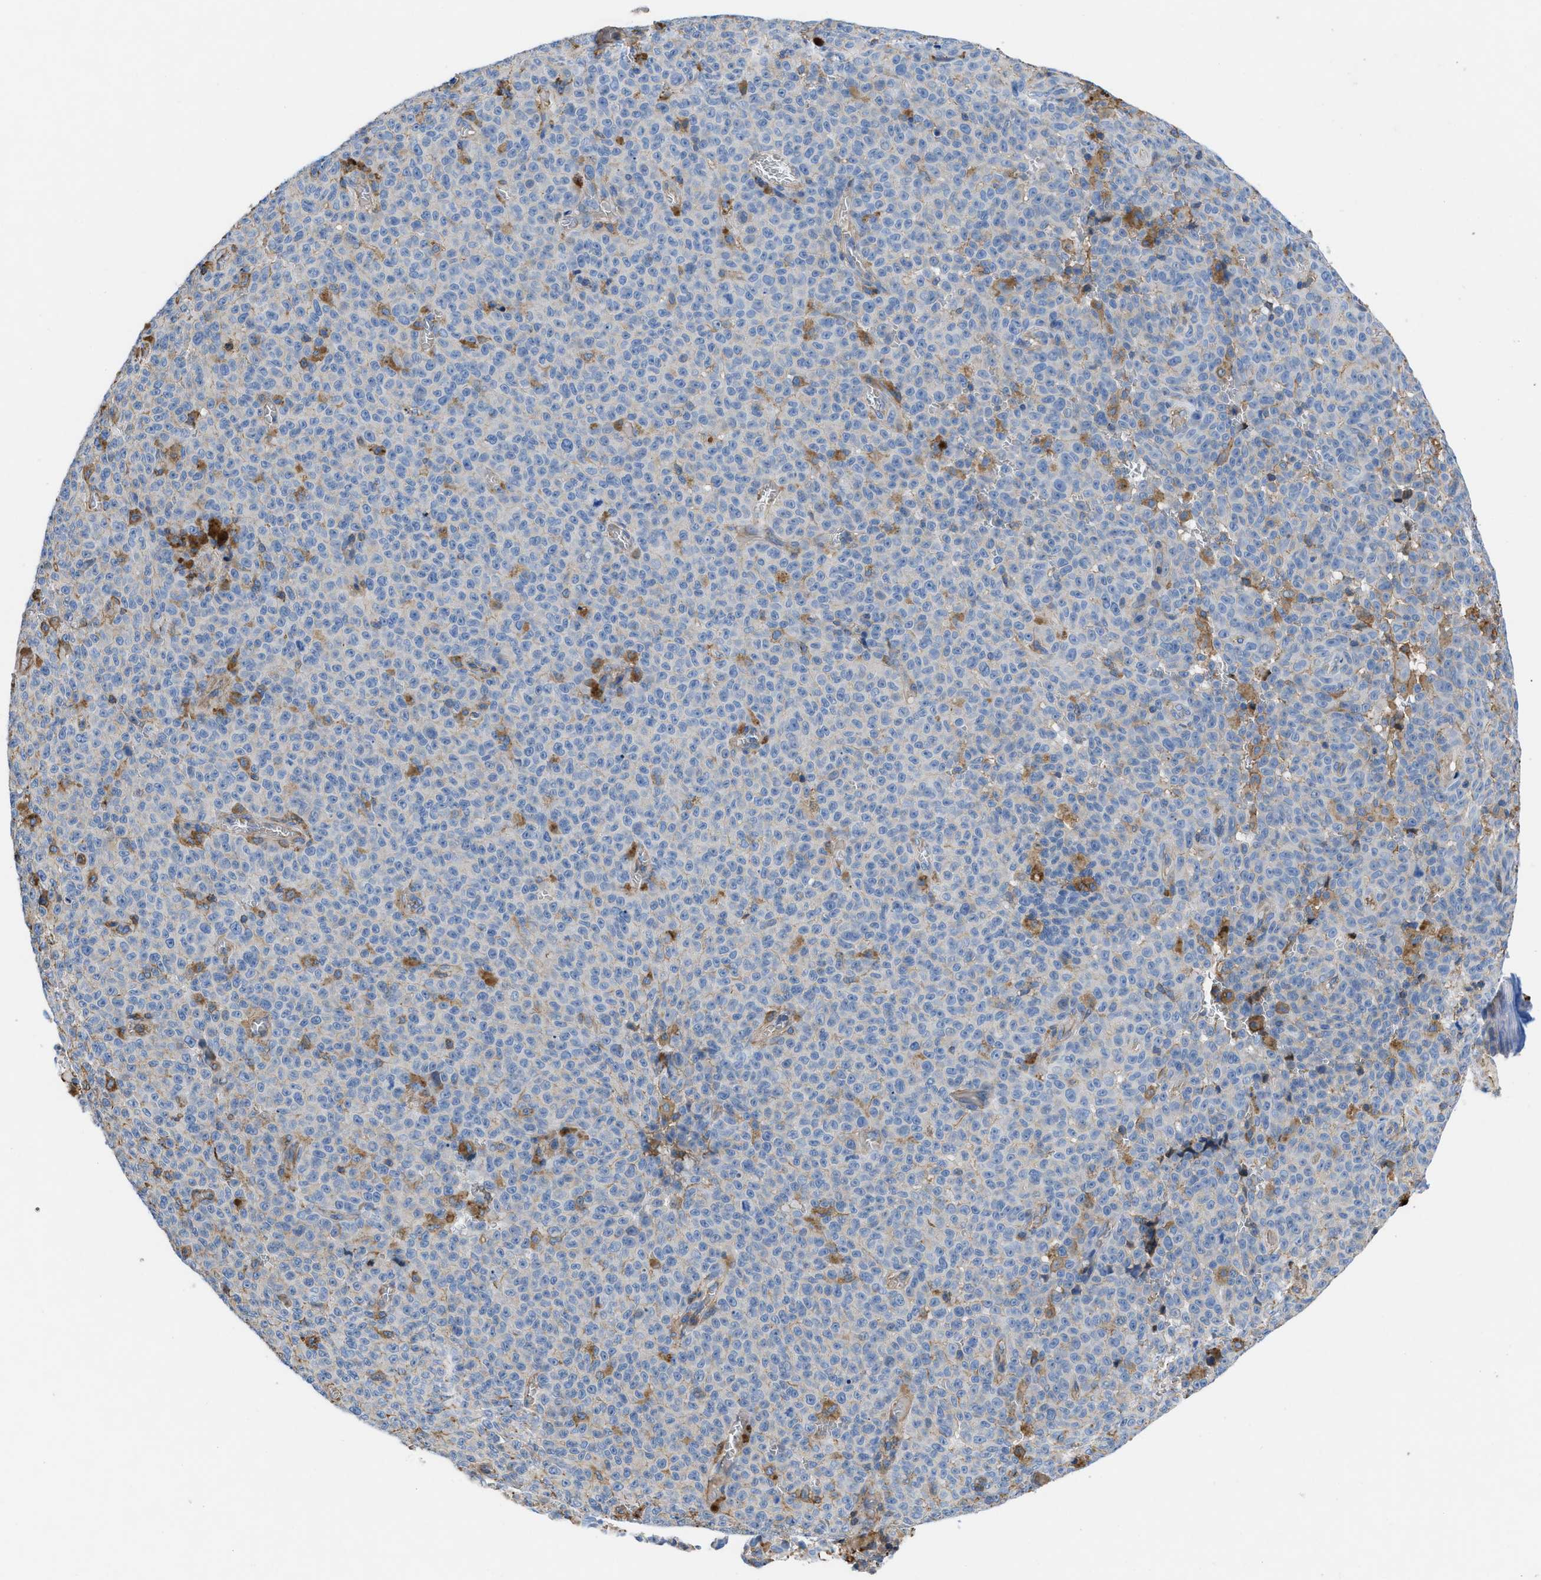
{"staining": {"intensity": "negative", "quantity": "none", "location": "none"}, "tissue": "melanoma", "cell_type": "Tumor cells", "image_type": "cancer", "snomed": [{"axis": "morphology", "description": "Malignant melanoma, NOS"}, {"axis": "topography", "description": "Skin"}], "caption": "Immunohistochemical staining of human malignant melanoma reveals no significant positivity in tumor cells.", "gene": "ATP6V0D1", "patient": {"sex": "female", "age": 82}}